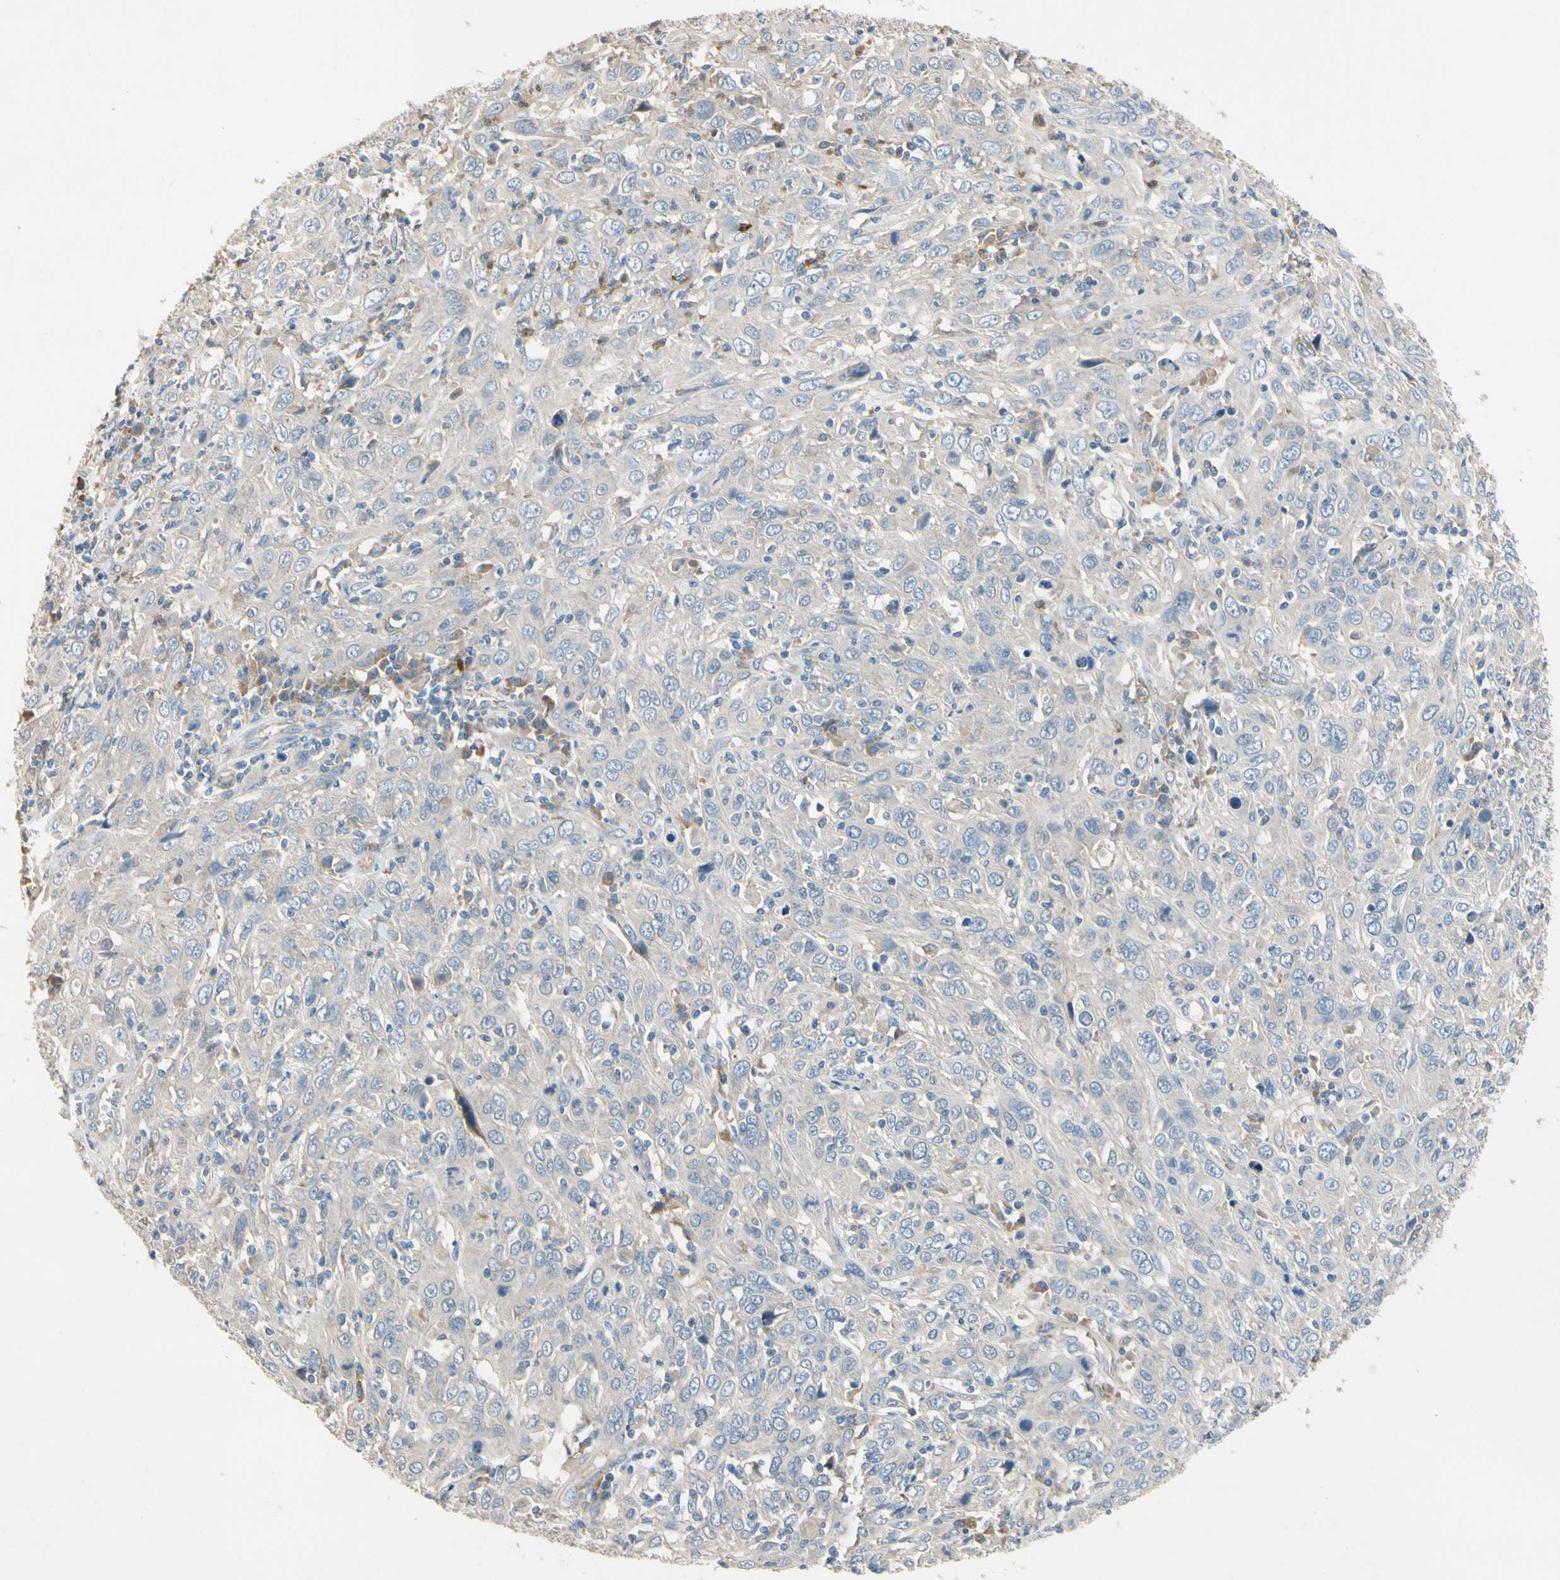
{"staining": {"intensity": "negative", "quantity": "none", "location": "none"}, "tissue": "cervical cancer", "cell_type": "Tumor cells", "image_type": "cancer", "snomed": [{"axis": "morphology", "description": "Squamous cell carcinoma, NOS"}, {"axis": "topography", "description": "Cervix"}], "caption": "Tumor cells show no significant protein expression in cervical squamous cell carcinoma.", "gene": "SIGLEC5", "patient": {"sex": "female", "age": 46}}